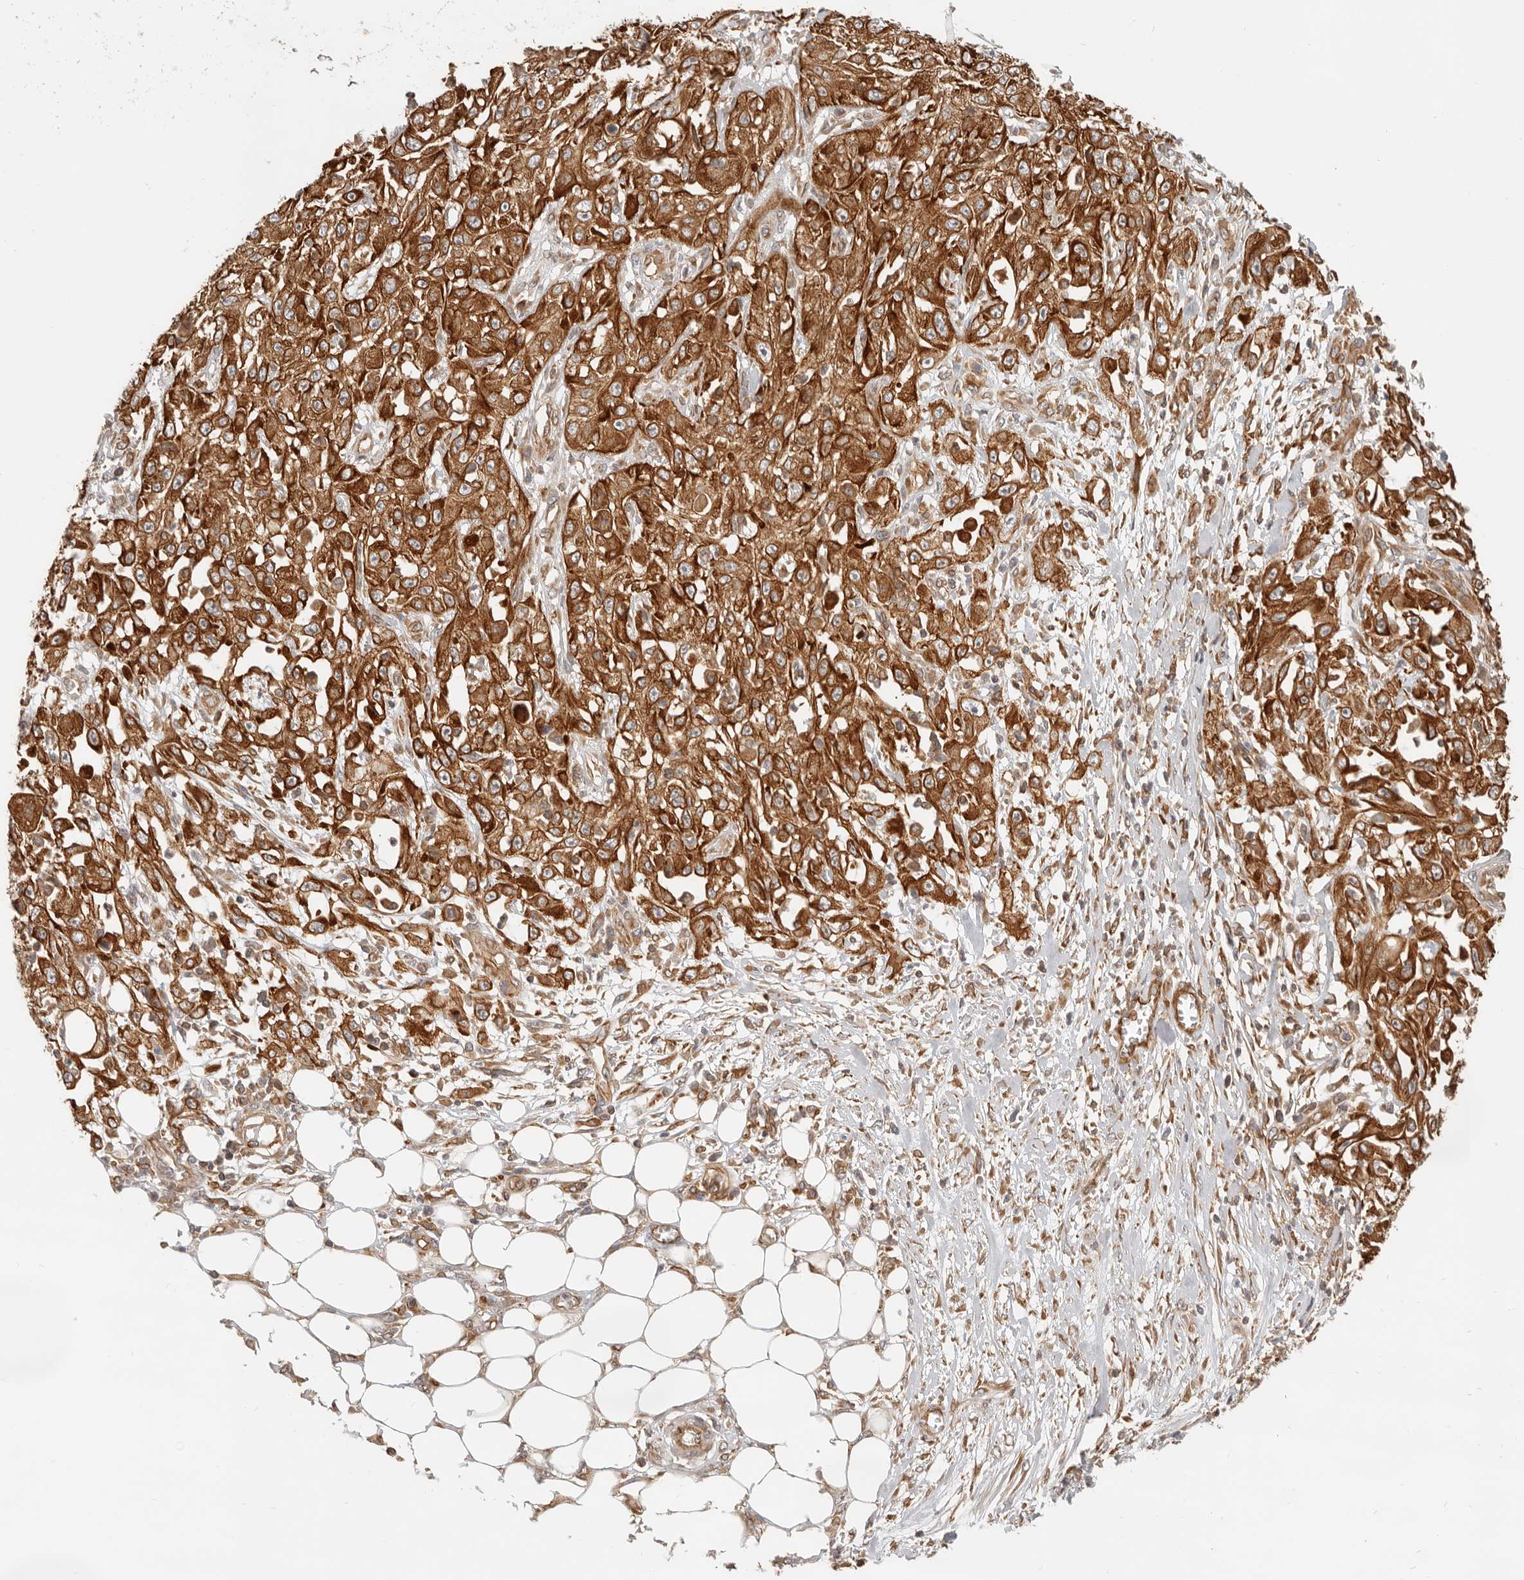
{"staining": {"intensity": "strong", "quantity": ">75%", "location": "cytoplasmic/membranous"}, "tissue": "skin cancer", "cell_type": "Tumor cells", "image_type": "cancer", "snomed": [{"axis": "morphology", "description": "Squamous cell carcinoma, NOS"}, {"axis": "morphology", "description": "Squamous cell carcinoma, metastatic, NOS"}, {"axis": "topography", "description": "Skin"}, {"axis": "topography", "description": "Lymph node"}], "caption": "Immunohistochemistry of human skin cancer displays high levels of strong cytoplasmic/membranous positivity in about >75% of tumor cells.", "gene": "UFSP1", "patient": {"sex": "male", "age": 75}}